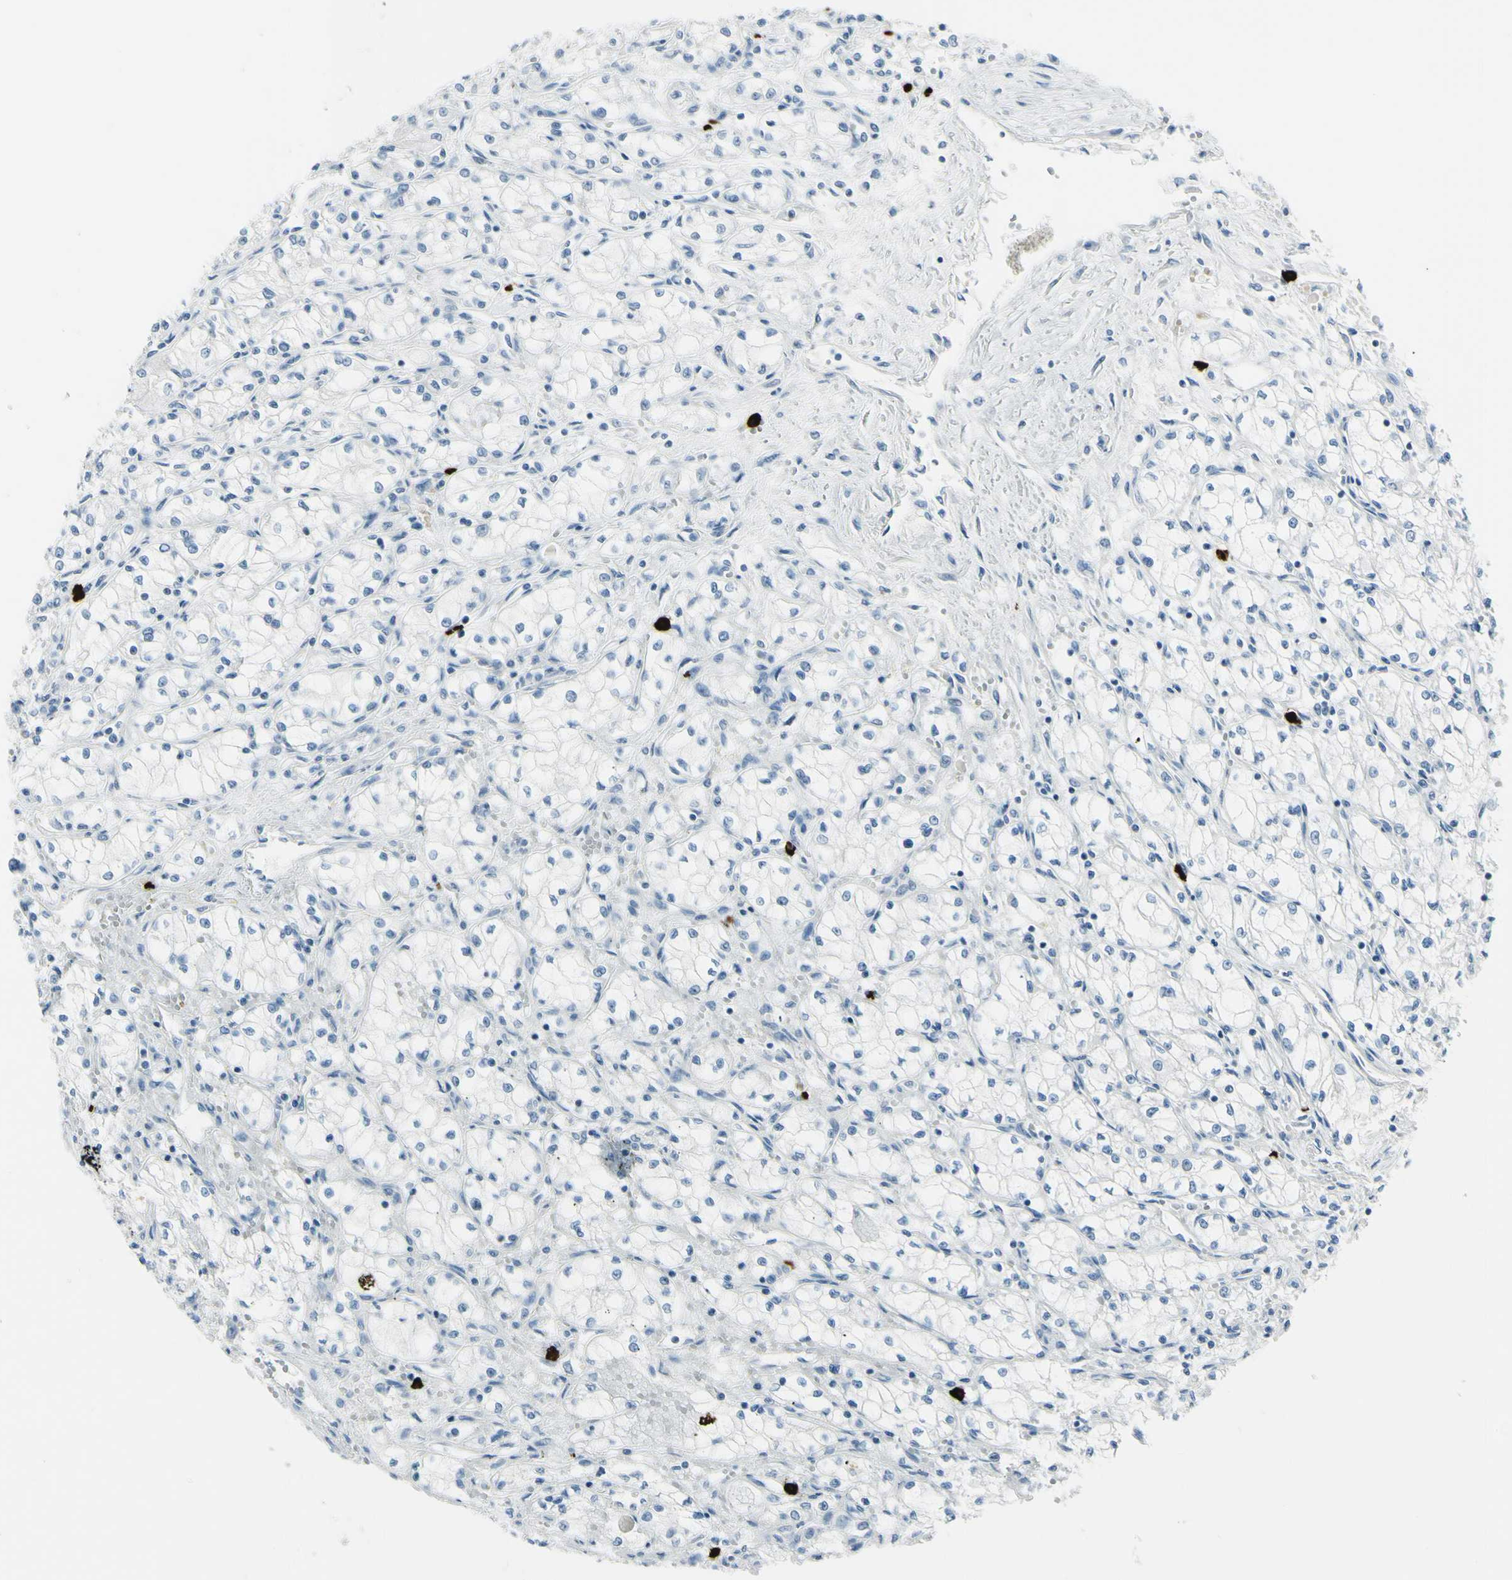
{"staining": {"intensity": "negative", "quantity": "none", "location": "none"}, "tissue": "renal cancer", "cell_type": "Tumor cells", "image_type": "cancer", "snomed": [{"axis": "morphology", "description": "Normal tissue, NOS"}, {"axis": "morphology", "description": "Adenocarcinoma, NOS"}, {"axis": "topography", "description": "Kidney"}], "caption": "IHC micrograph of neoplastic tissue: human renal cancer stained with DAB shows no significant protein positivity in tumor cells. The staining is performed using DAB brown chromogen with nuclei counter-stained in using hematoxylin.", "gene": "DLG4", "patient": {"sex": "male", "age": 59}}